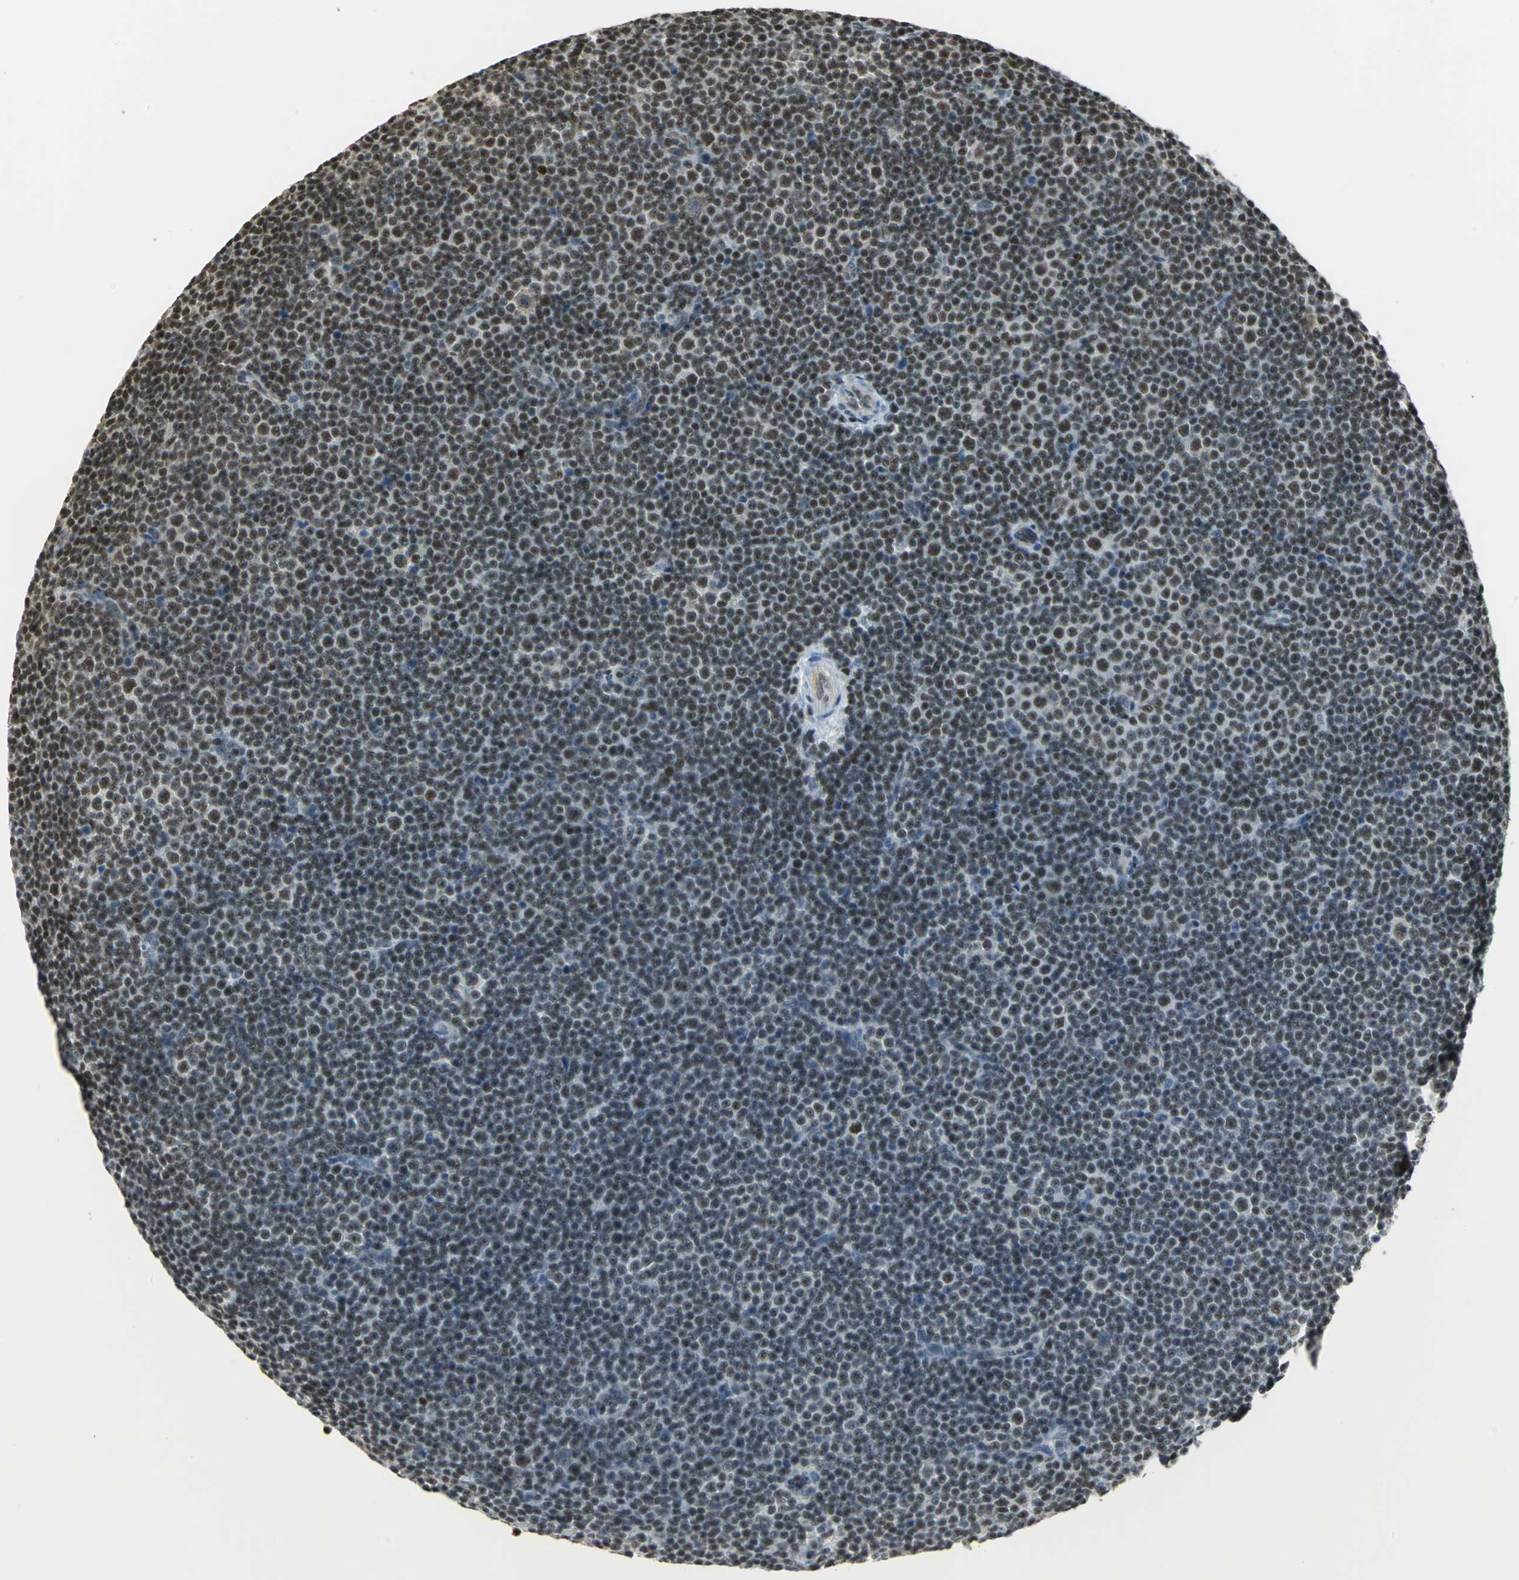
{"staining": {"intensity": "weak", "quantity": "25%-75%", "location": "nuclear"}, "tissue": "lymphoma", "cell_type": "Tumor cells", "image_type": "cancer", "snomed": [{"axis": "morphology", "description": "Malignant lymphoma, non-Hodgkin's type, Low grade"}, {"axis": "topography", "description": "Lymph node"}], "caption": "Protein expression analysis of human lymphoma reveals weak nuclear positivity in about 25%-75% of tumor cells.", "gene": "ELF1", "patient": {"sex": "female", "age": 67}}